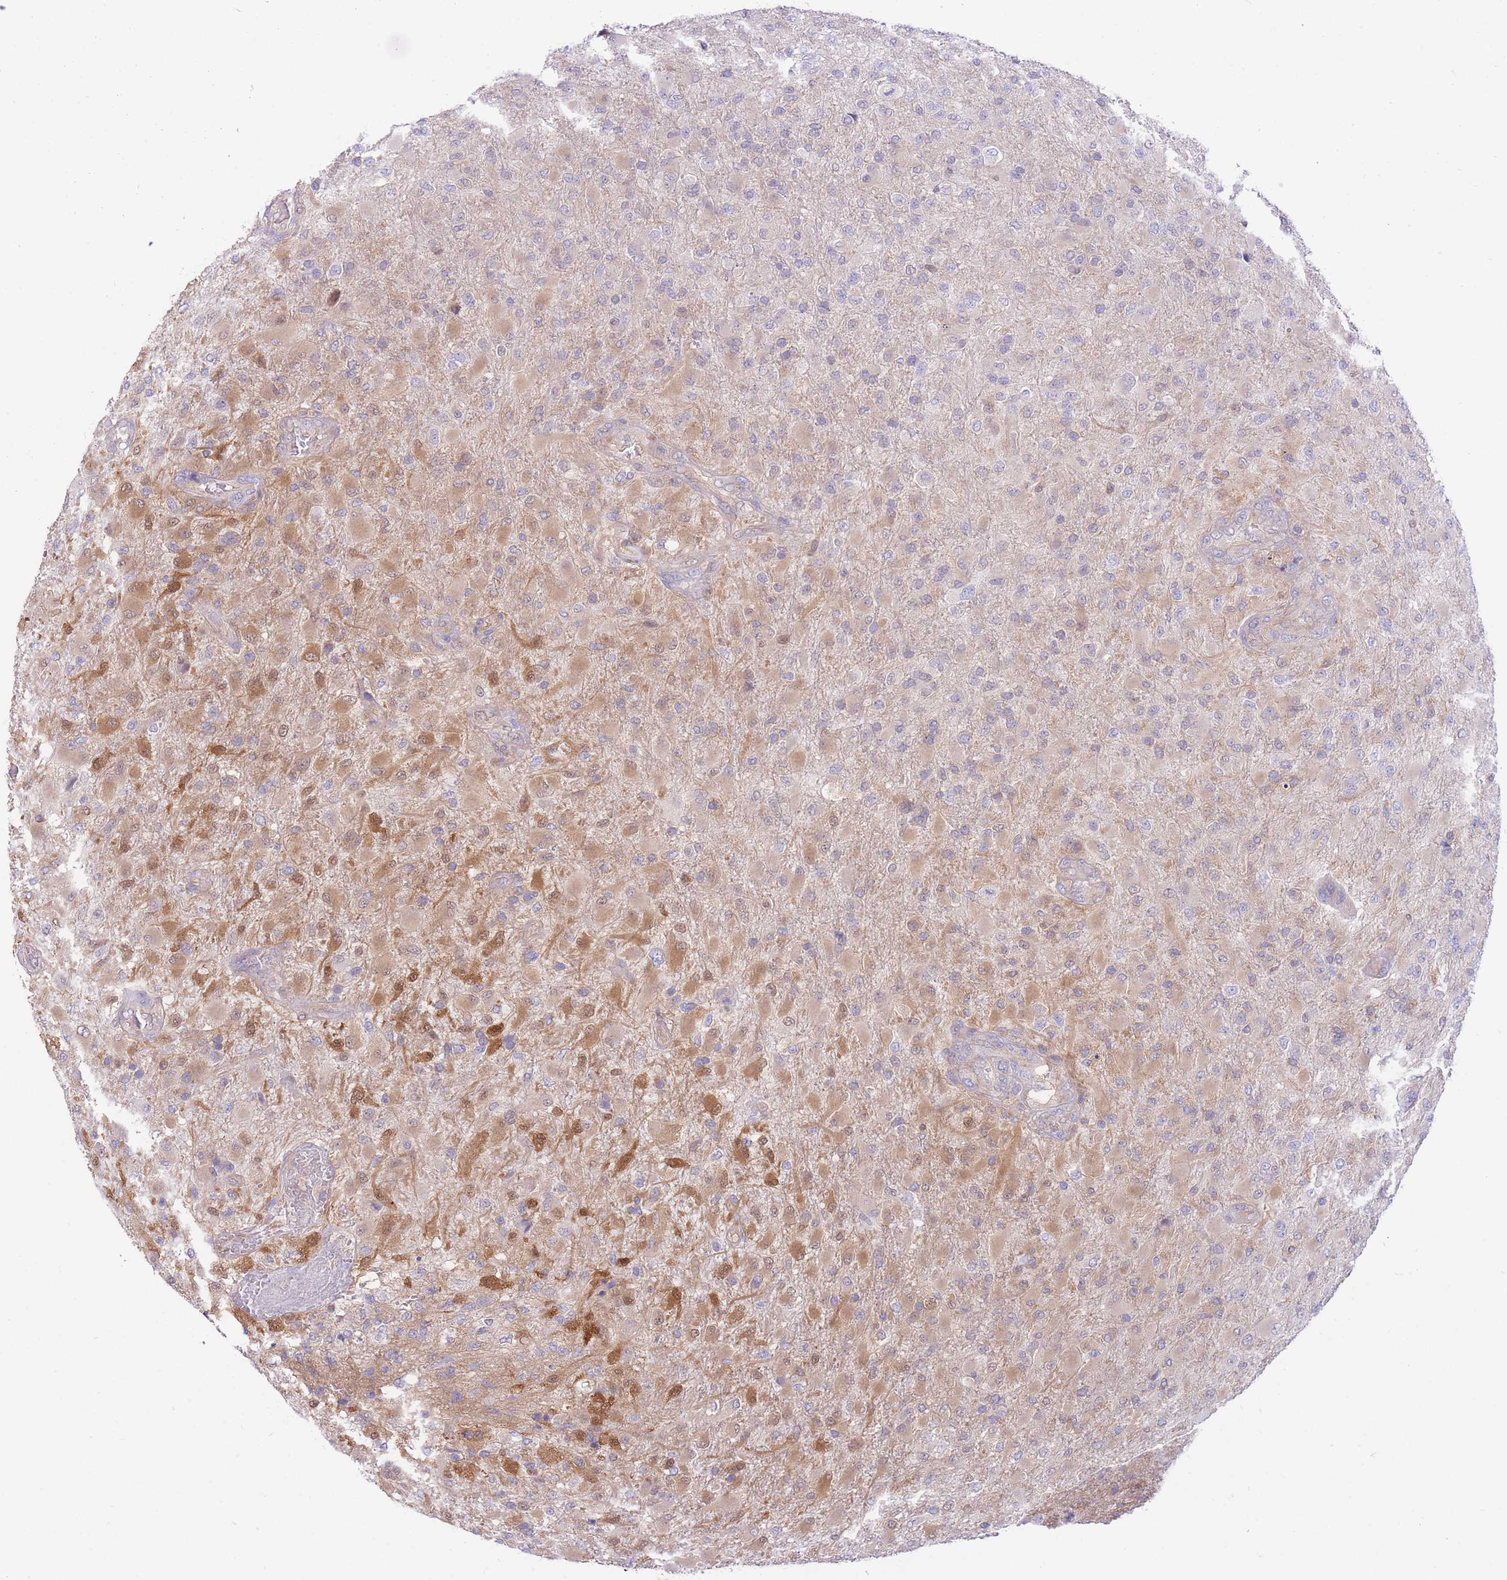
{"staining": {"intensity": "moderate", "quantity": "<25%", "location": "cytoplasmic/membranous"}, "tissue": "glioma", "cell_type": "Tumor cells", "image_type": "cancer", "snomed": [{"axis": "morphology", "description": "Glioma, malignant, Low grade"}, {"axis": "topography", "description": "Brain"}], "caption": "Protein analysis of glioma tissue demonstrates moderate cytoplasmic/membranous expression in about <25% of tumor cells.", "gene": "NAMPT", "patient": {"sex": "male", "age": 65}}